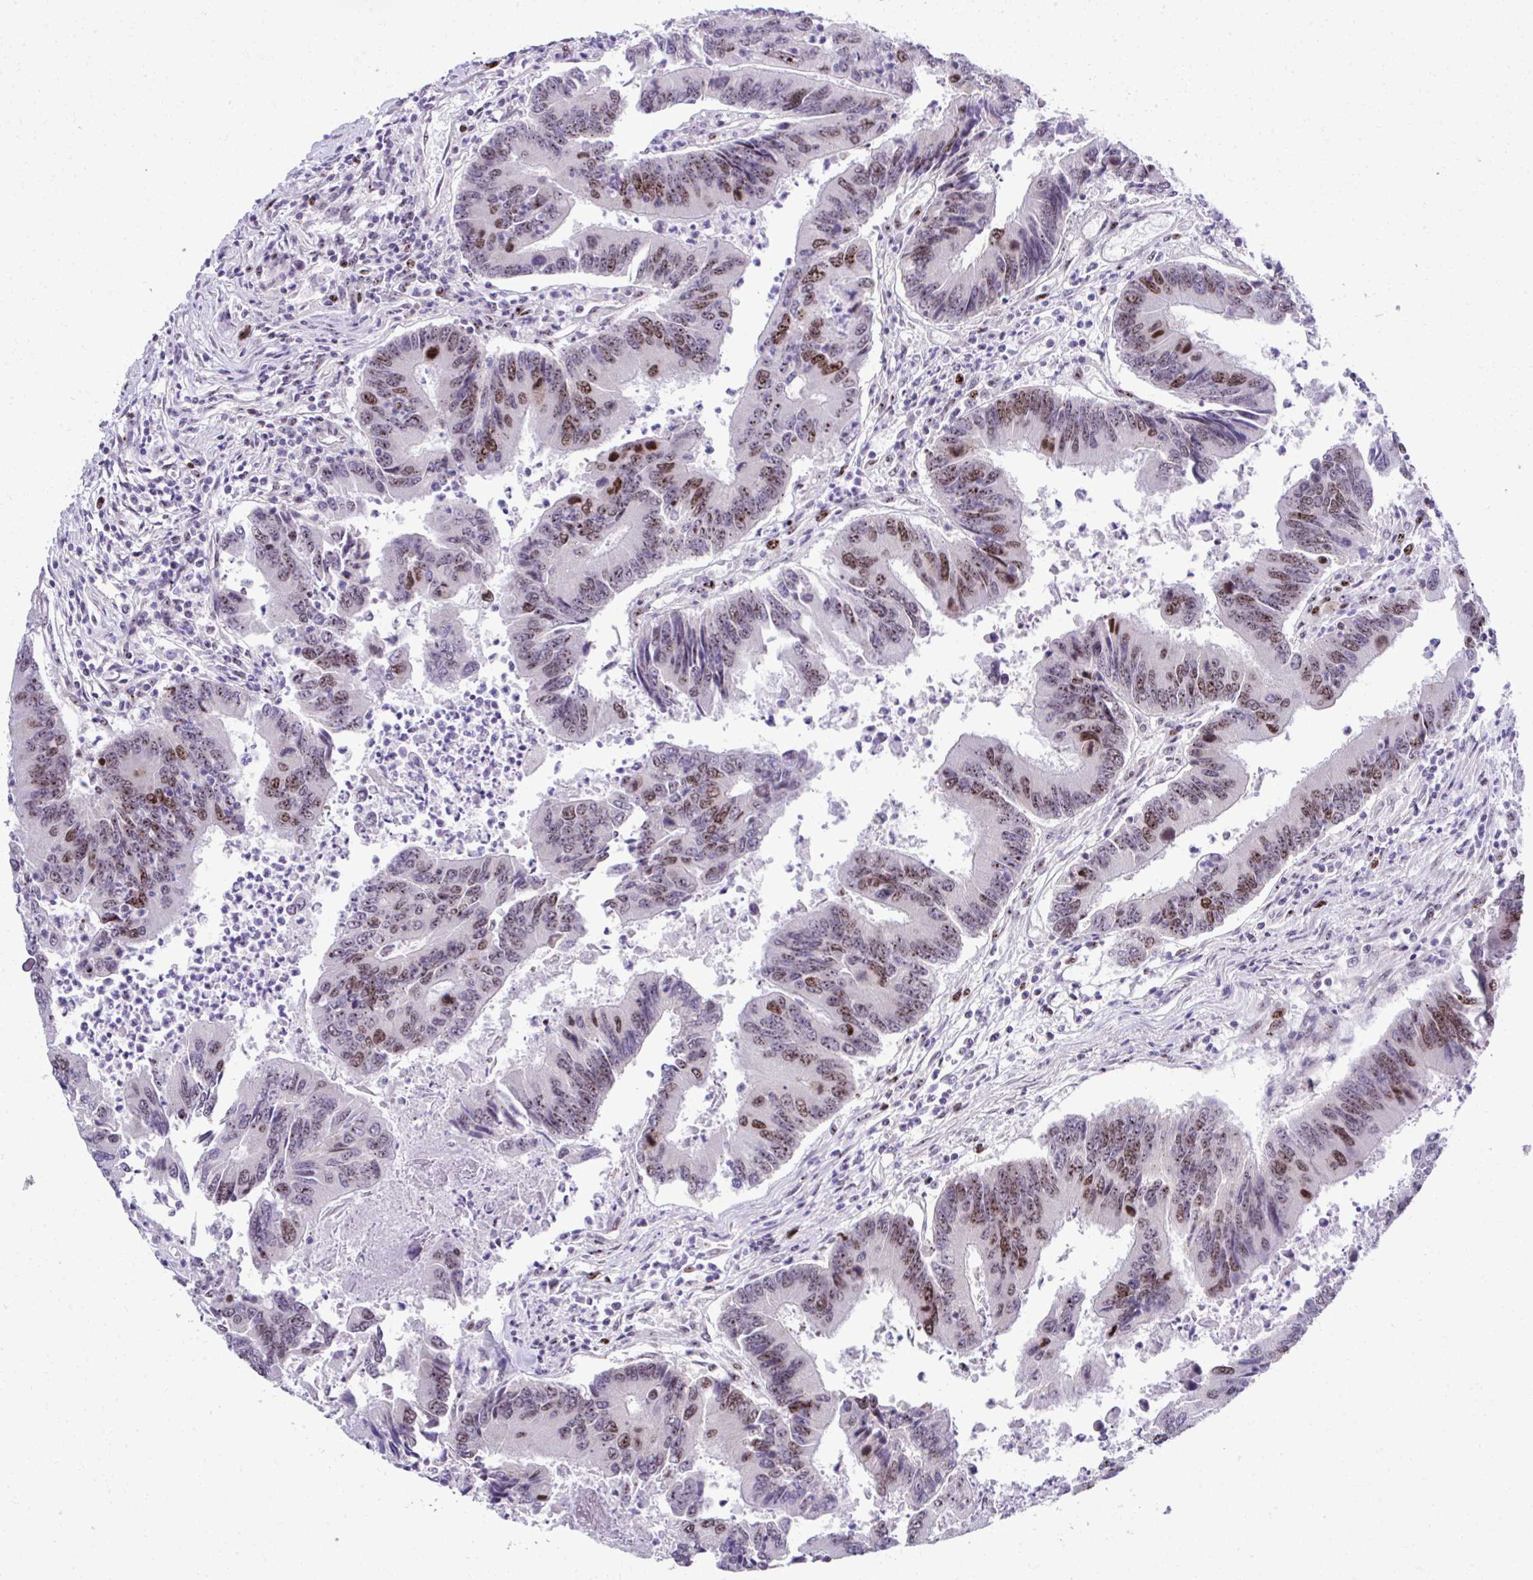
{"staining": {"intensity": "strong", "quantity": ">75%", "location": "nuclear"}, "tissue": "colorectal cancer", "cell_type": "Tumor cells", "image_type": "cancer", "snomed": [{"axis": "morphology", "description": "Adenocarcinoma, NOS"}, {"axis": "topography", "description": "Colon"}], "caption": "Colorectal adenocarcinoma tissue demonstrates strong nuclear positivity in about >75% of tumor cells, visualized by immunohistochemistry.", "gene": "CEP72", "patient": {"sex": "female", "age": 67}}